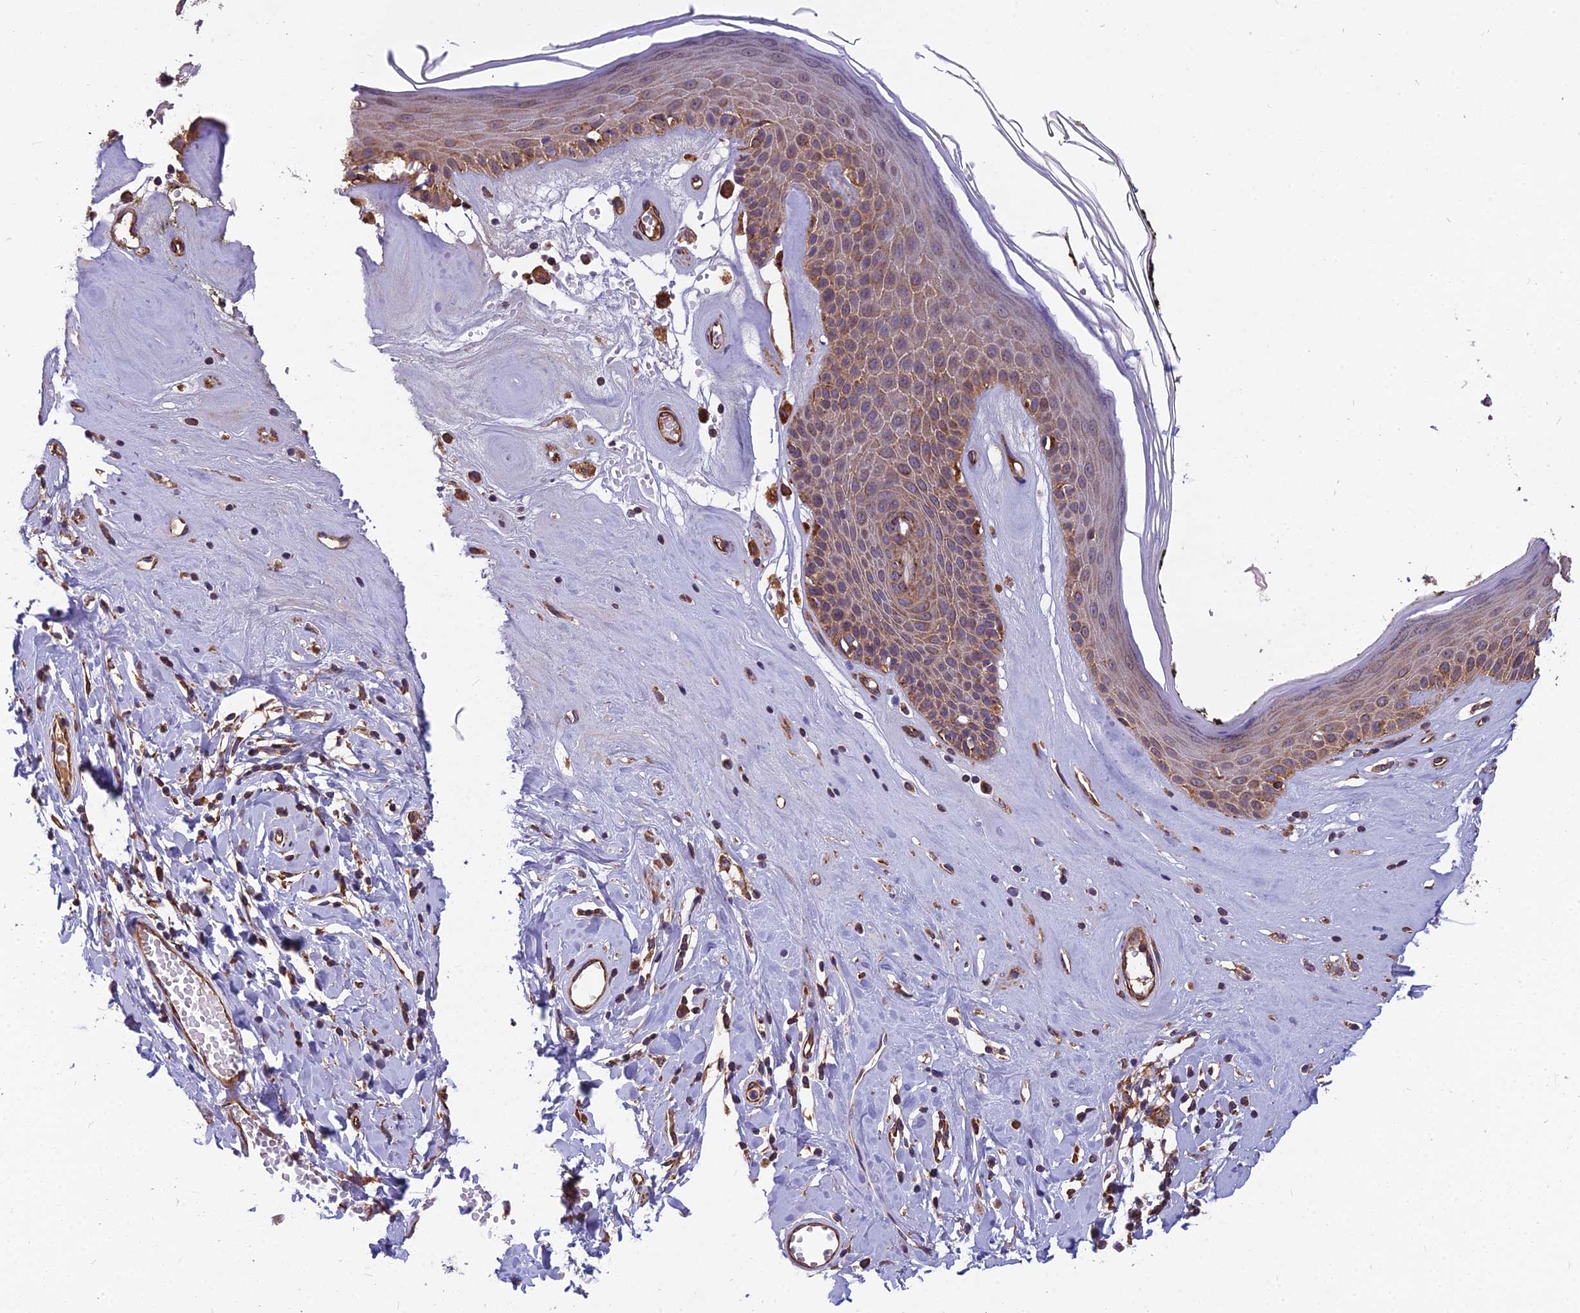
{"staining": {"intensity": "moderate", "quantity": ">75%", "location": "cytoplasmic/membranous"}, "tissue": "skin", "cell_type": "Epidermal cells", "image_type": "normal", "snomed": [{"axis": "morphology", "description": "Normal tissue, NOS"}, {"axis": "morphology", "description": "Inflammation, NOS"}, {"axis": "topography", "description": "Vulva"}], "caption": "This histopathology image exhibits benign skin stained with immunohistochemistry (IHC) to label a protein in brown. The cytoplasmic/membranous of epidermal cells show moderate positivity for the protein. Nuclei are counter-stained blue.", "gene": "SPDL1", "patient": {"sex": "female", "age": 84}}